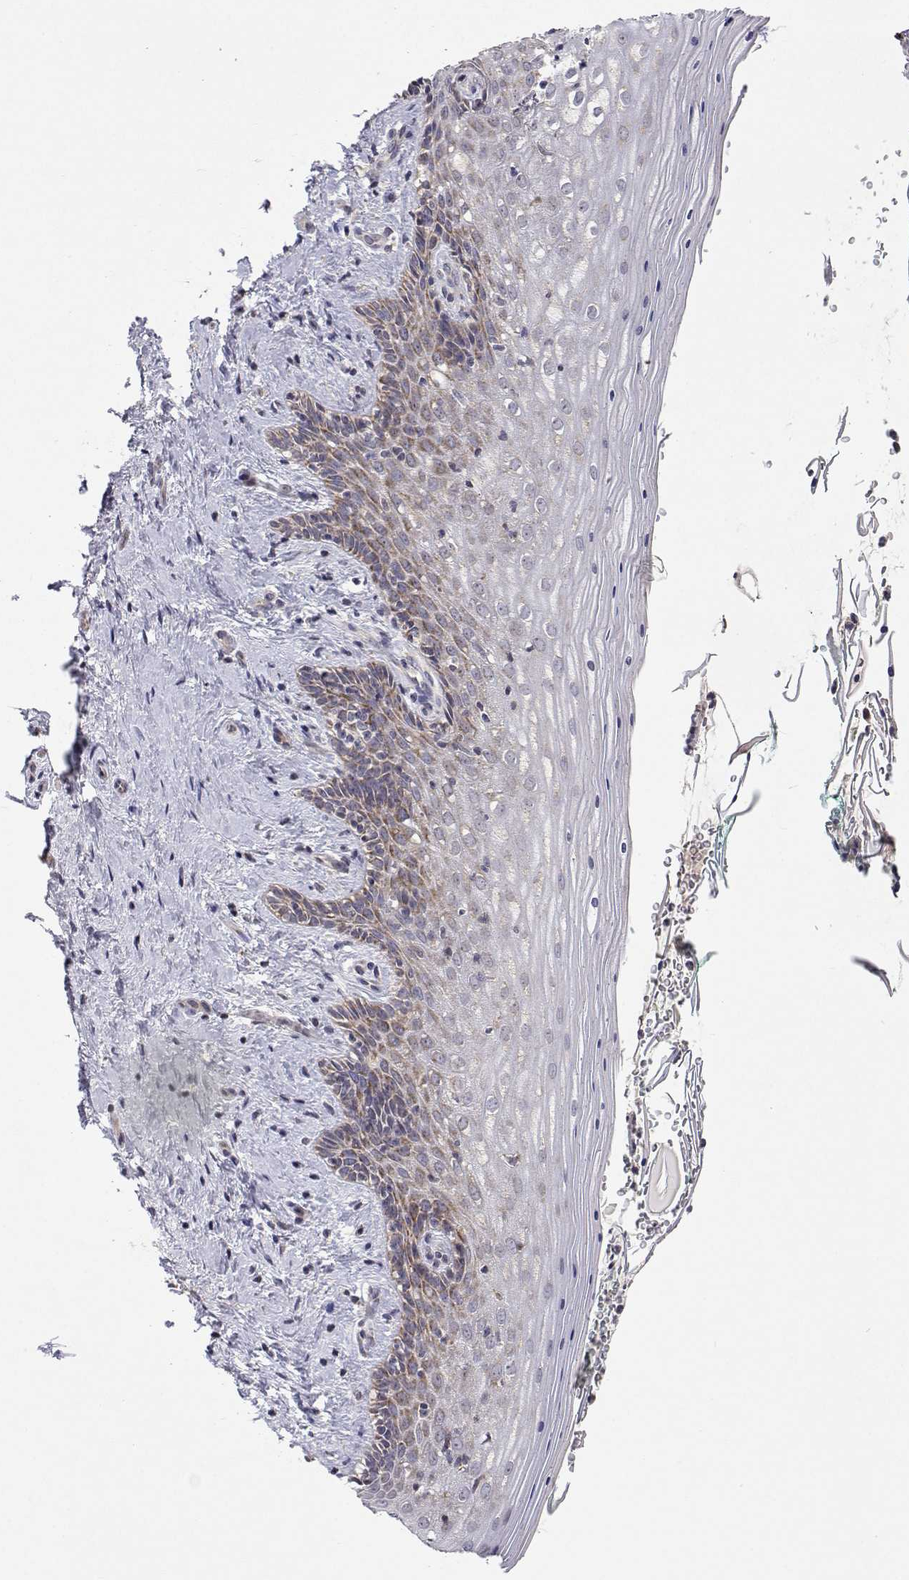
{"staining": {"intensity": "weak", "quantity": "25%-75%", "location": "cytoplasmic/membranous"}, "tissue": "vagina", "cell_type": "Squamous epithelial cells", "image_type": "normal", "snomed": [{"axis": "morphology", "description": "Normal tissue, NOS"}, {"axis": "topography", "description": "Vagina"}], "caption": "Normal vagina demonstrates weak cytoplasmic/membranous staining in approximately 25%-75% of squamous epithelial cells, visualized by immunohistochemistry.", "gene": "MRPL3", "patient": {"sex": "female", "age": 45}}